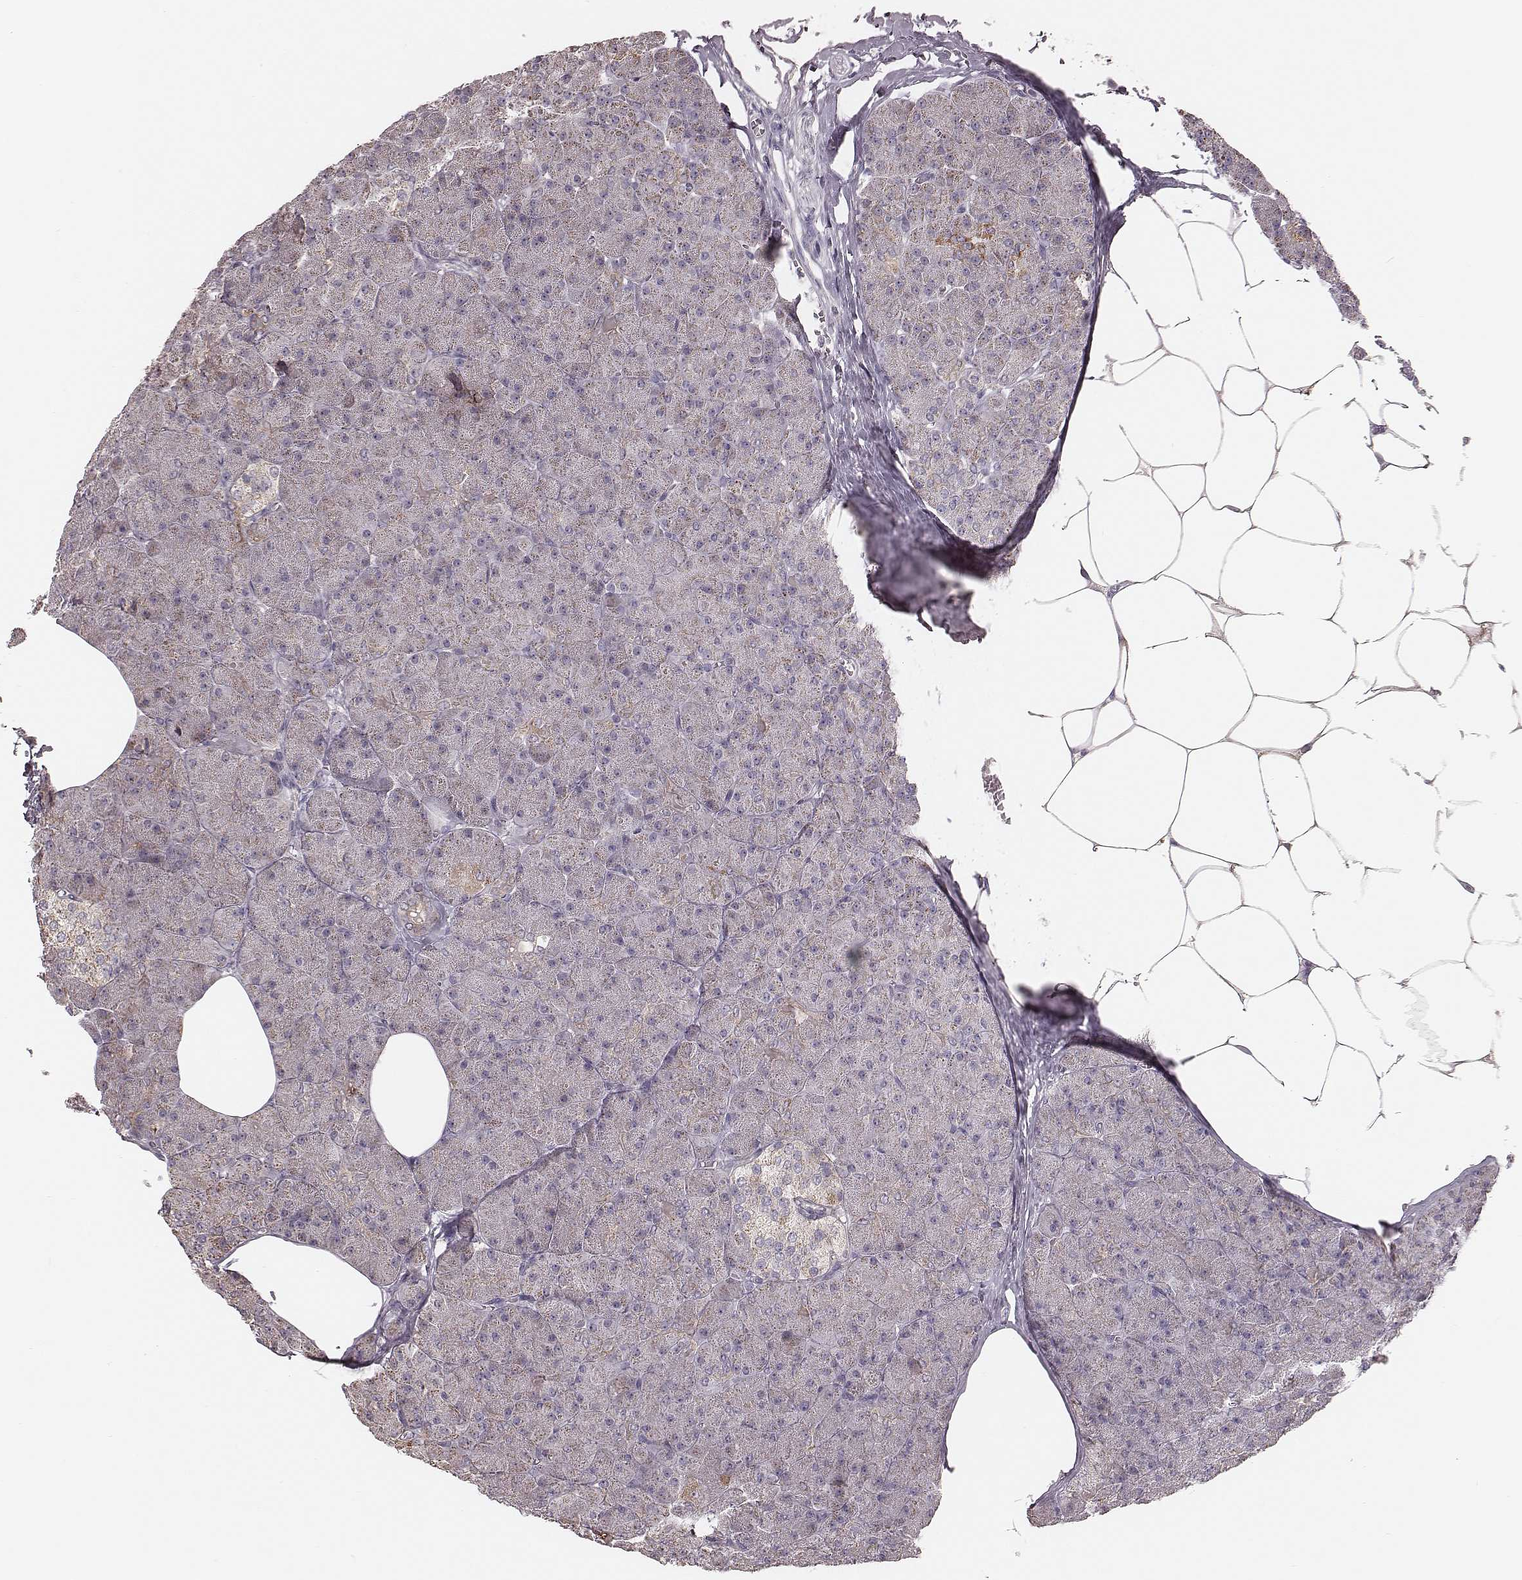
{"staining": {"intensity": "moderate", "quantity": "<25%", "location": "cytoplasmic/membranous"}, "tissue": "pancreas", "cell_type": "Exocrine glandular cells", "image_type": "normal", "snomed": [{"axis": "morphology", "description": "Normal tissue, NOS"}, {"axis": "topography", "description": "Pancreas"}], "caption": "Benign pancreas exhibits moderate cytoplasmic/membranous staining in approximately <25% of exocrine glandular cells.", "gene": "MRPS27", "patient": {"sex": "female", "age": 45}}